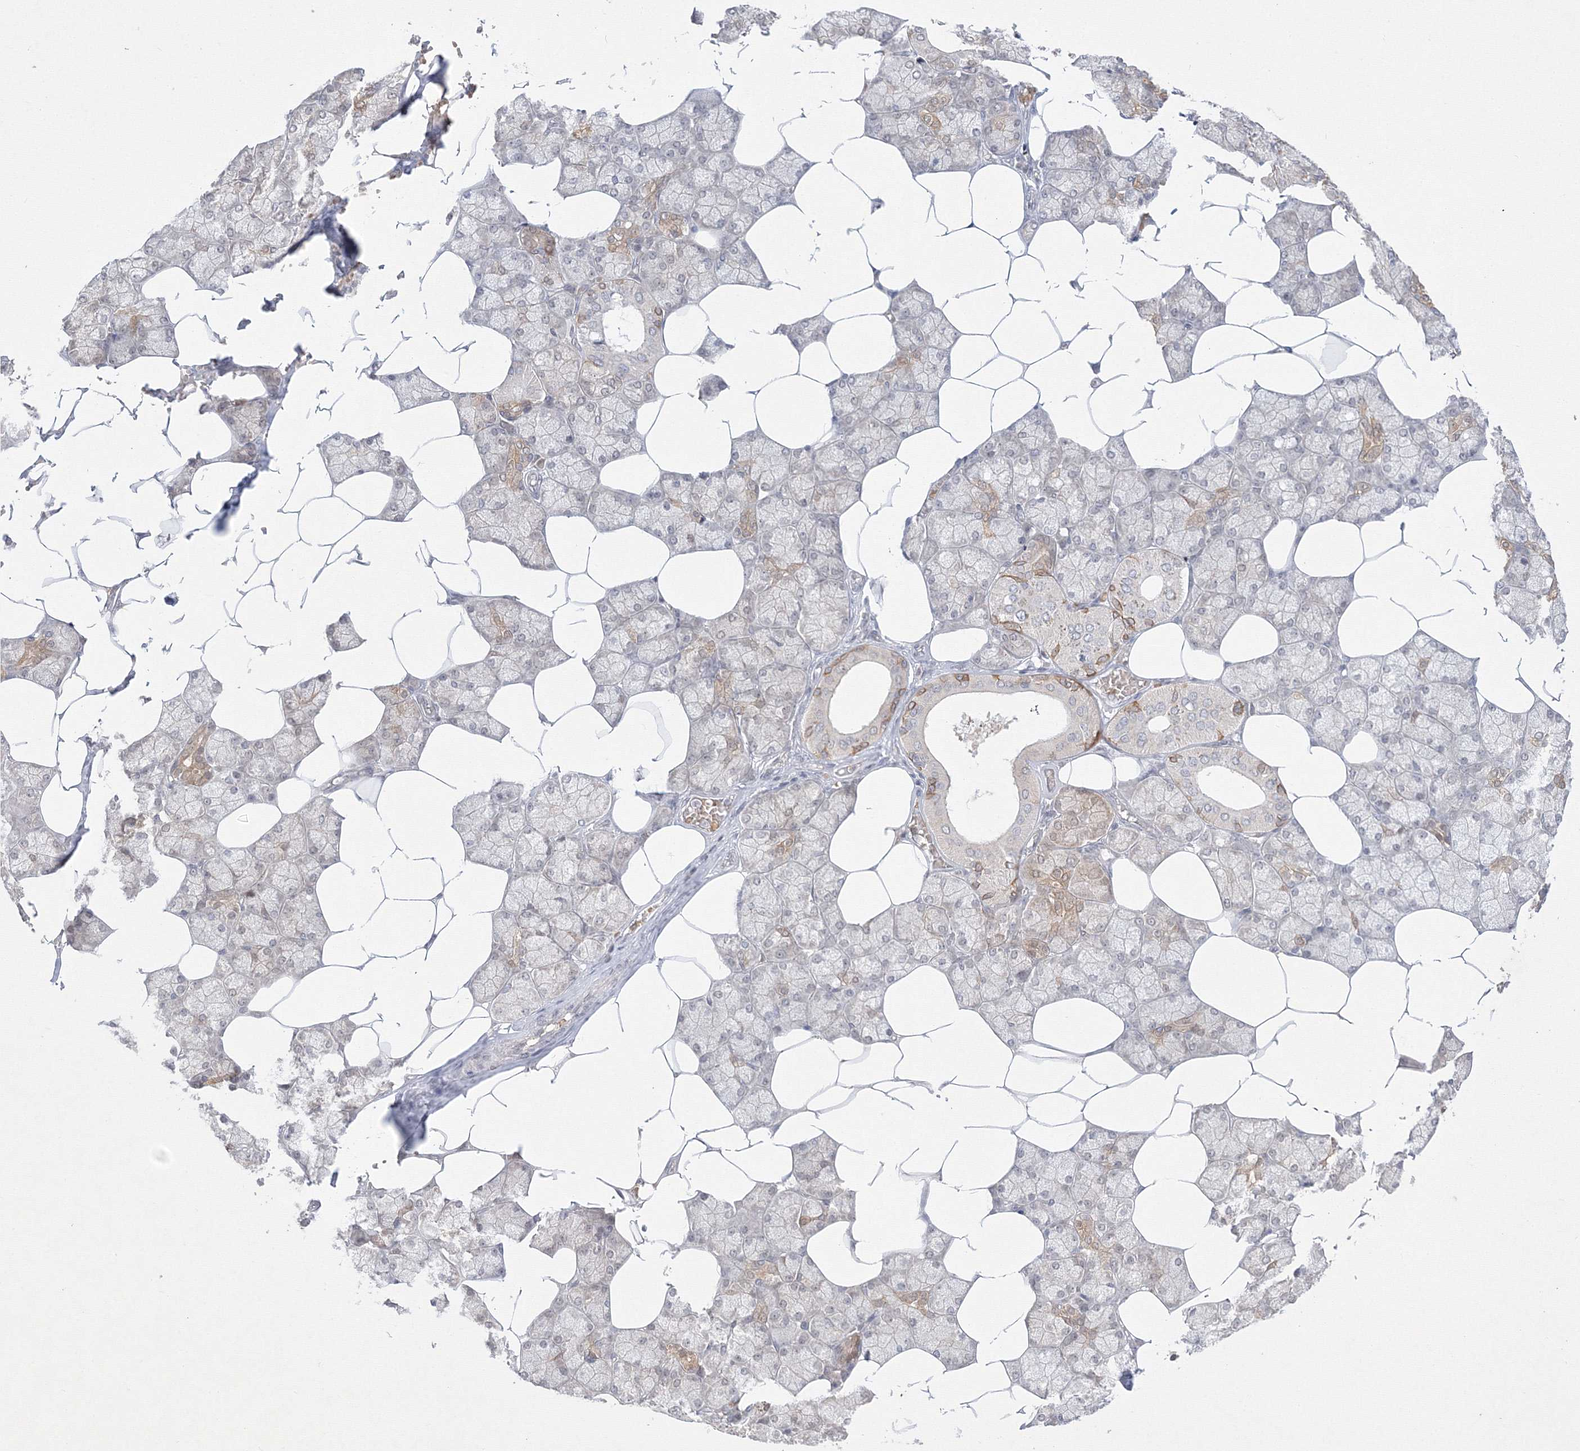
{"staining": {"intensity": "moderate", "quantity": "<25%", "location": "cytoplasmic/membranous"}, "tissue": "salivary gland", "cell_type": "Glandular cells", "image_type": "normal", "snomed": [{"axis": "morphology", "description": "Normal tissue, NOS"}, {"axis": "topography", "description": "Salivary gland"}], "caption": "This histopathology image displays unremarkable salivary gland stained with immunohistochemistry (IHC) to label a protein in brown. The cytoplasmic/membranous of glandular cells show moderate positivity for the protein. Nuclei are counter-stained blue.", "gene": "NXPE3", "patient": {"sex": "male", "age": 62}}